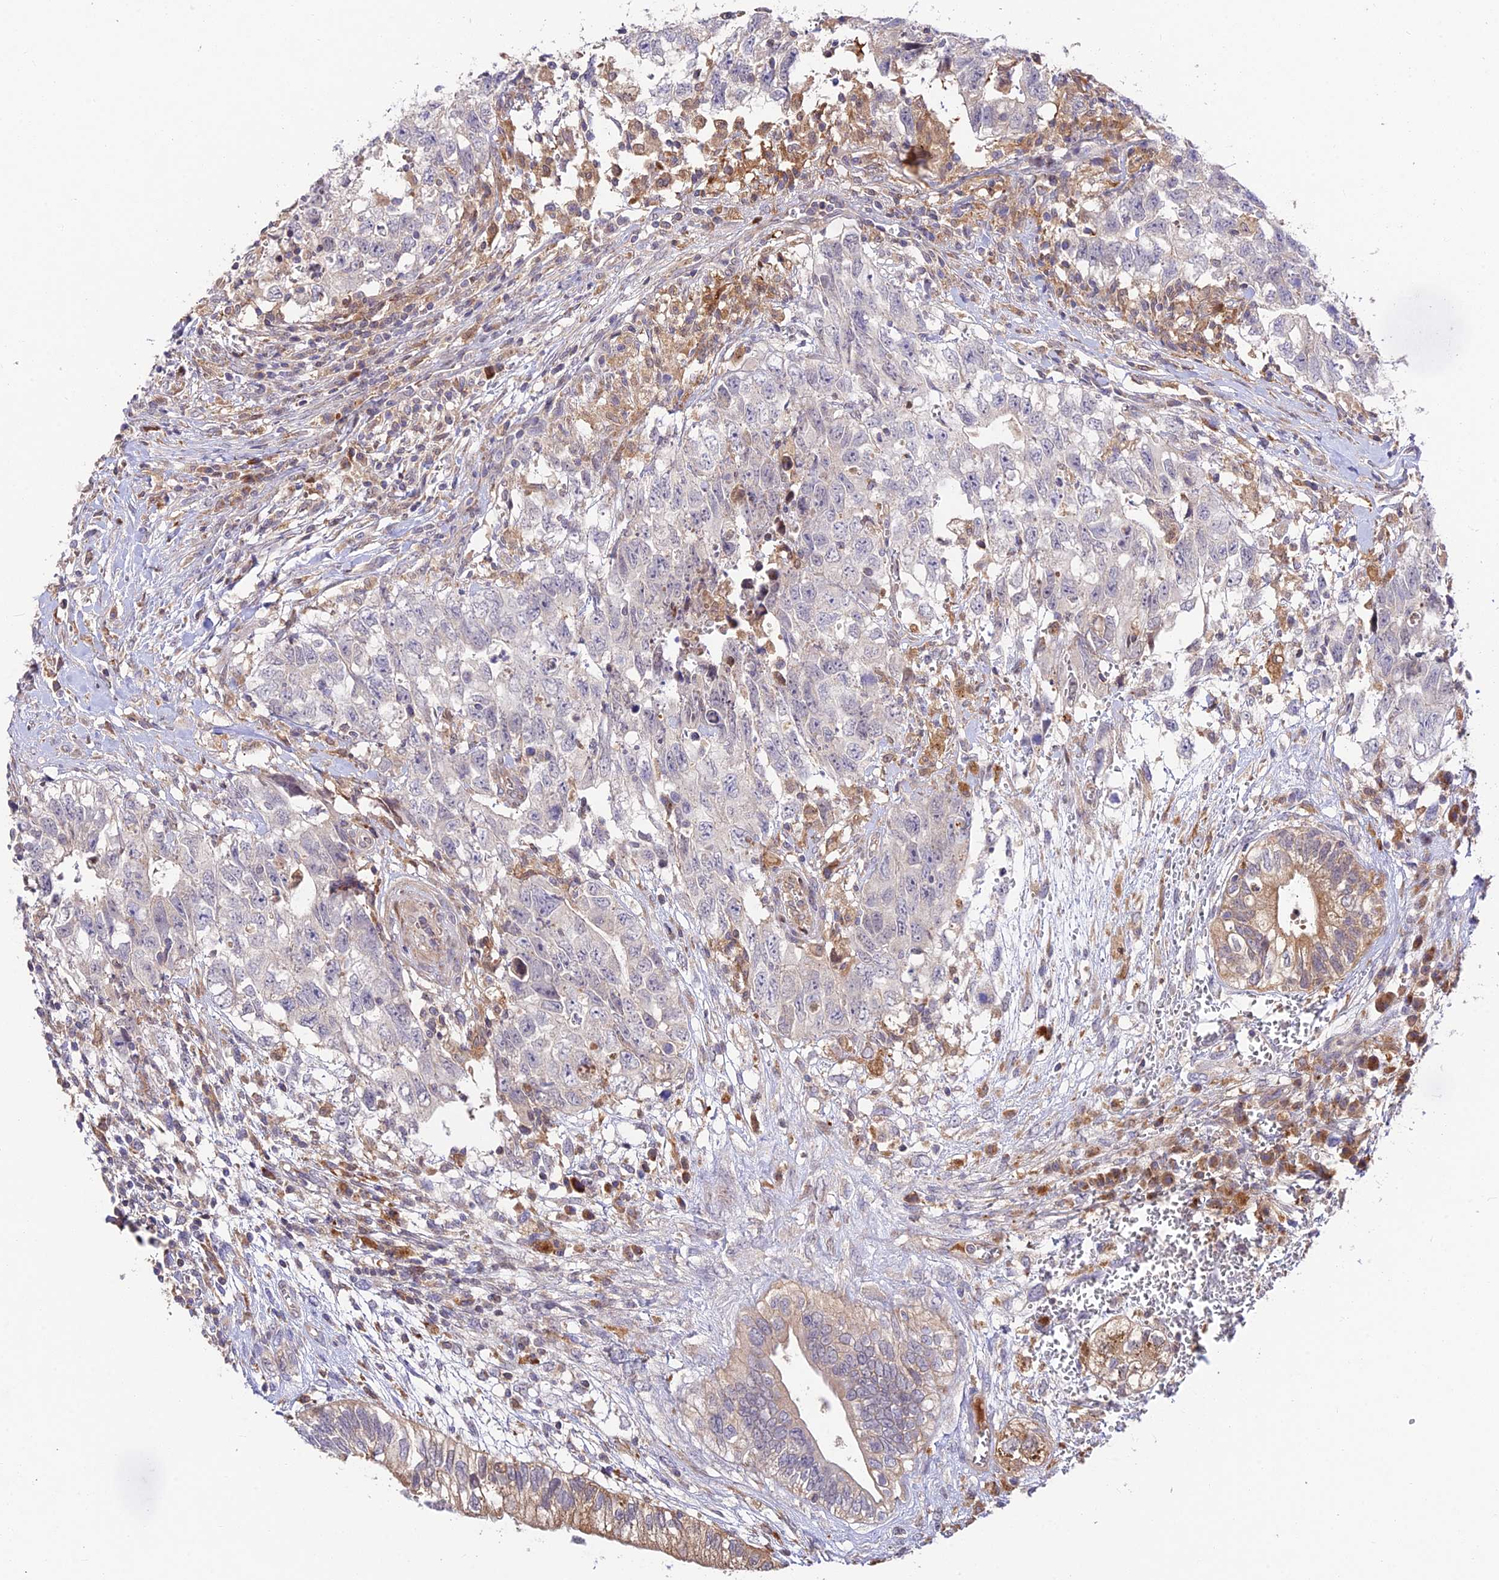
{"staining": {"intensity": "negative", "quantity": "none", "location": "none"}, "tissue": "testis cancer", "cell_type": "Tumor cells", "image_type": "cancer", "snomed": [{"axis": "morphology", "description": "Seminoma, NOS"}, {"axis": "morphology", "description": "Carcinoma, Embryonal, NOS"}, {"axis": "topography", "description": "Testis"}], "caption": "Embryonal carcinoma (testis) was stained to show a protein in brown. There is no significant staining in tumor cells.", "gene": "FUOM", "patient": {"sex": "male", "age": 29}}